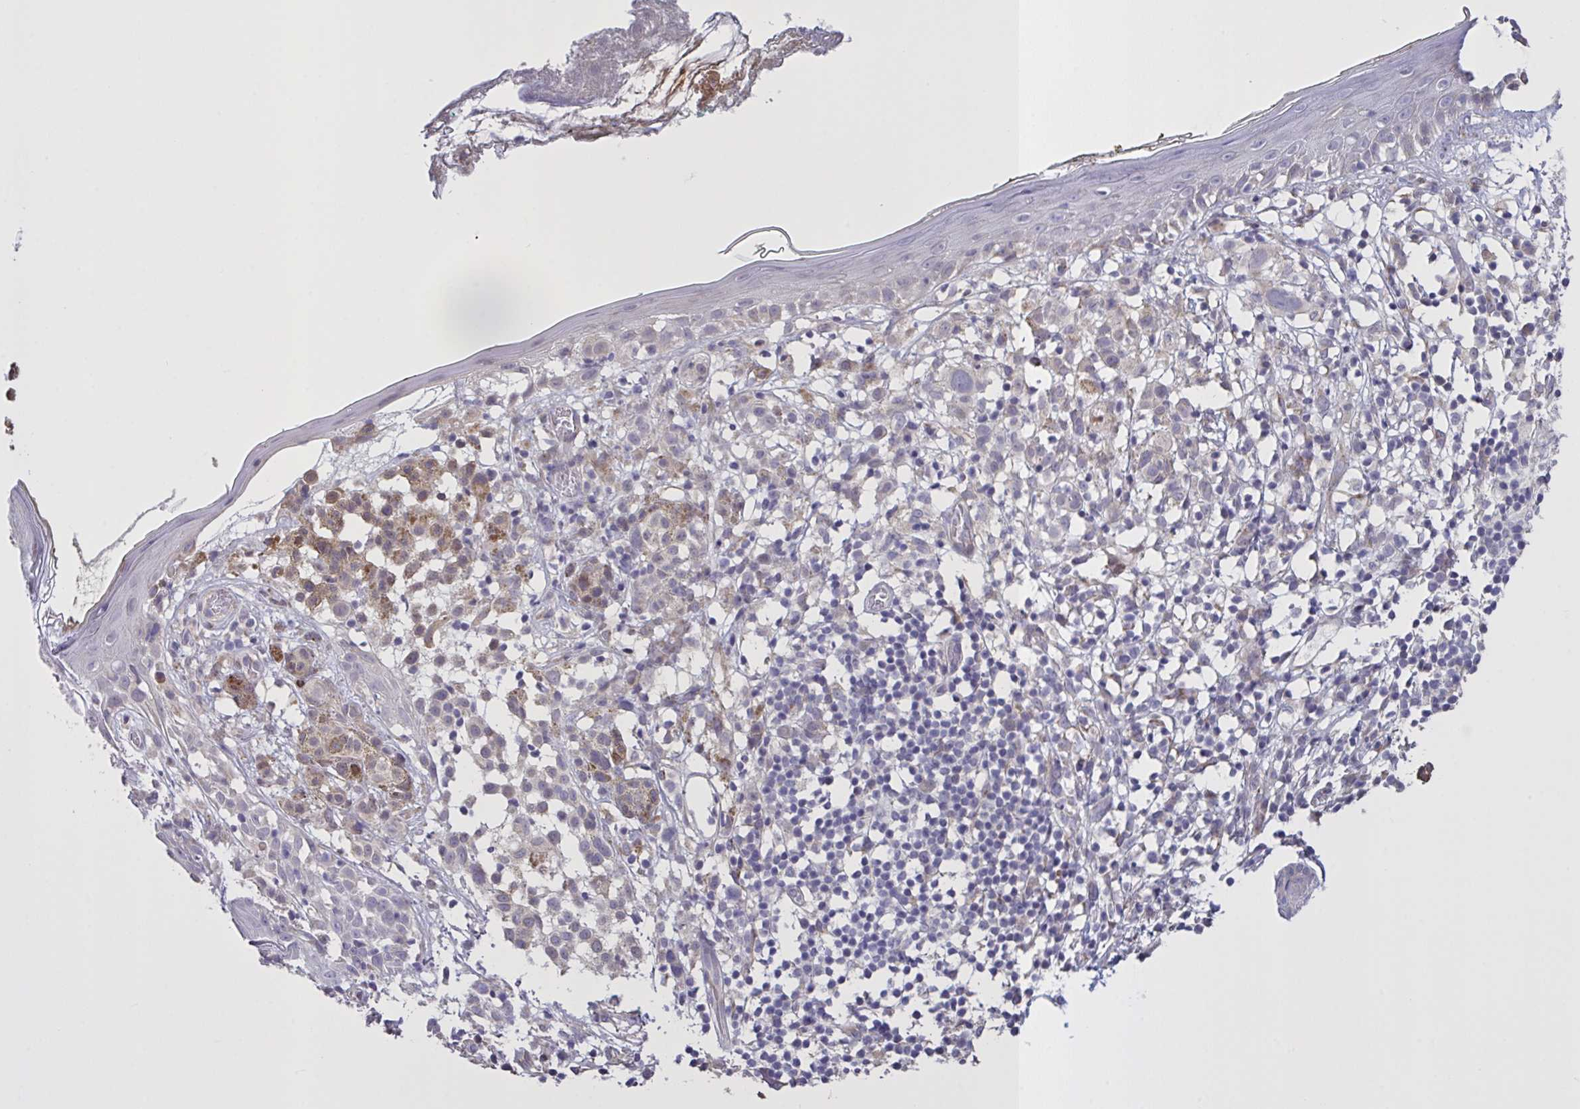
{"staining": {"intensity": "negative", "quantity": "none", "location": "none"}, "tissue": "skin", "cell_type": "Fibroblasts", "image_type": "normal", "snomed": [{"axis": "morphology", "description": "Normal tissue, NOS"}, {"axis": "topography", "description": "Skin"}], "caption": "Immunohistochemistry histopathology image of normal skin: skin stained with DAB (3,3'-diaminobenzidine) demonstrates no significant protein positivity in fibroblasts.", "gene": "MRGPRX2", "patient": {"sex": "female", "age": 34}}